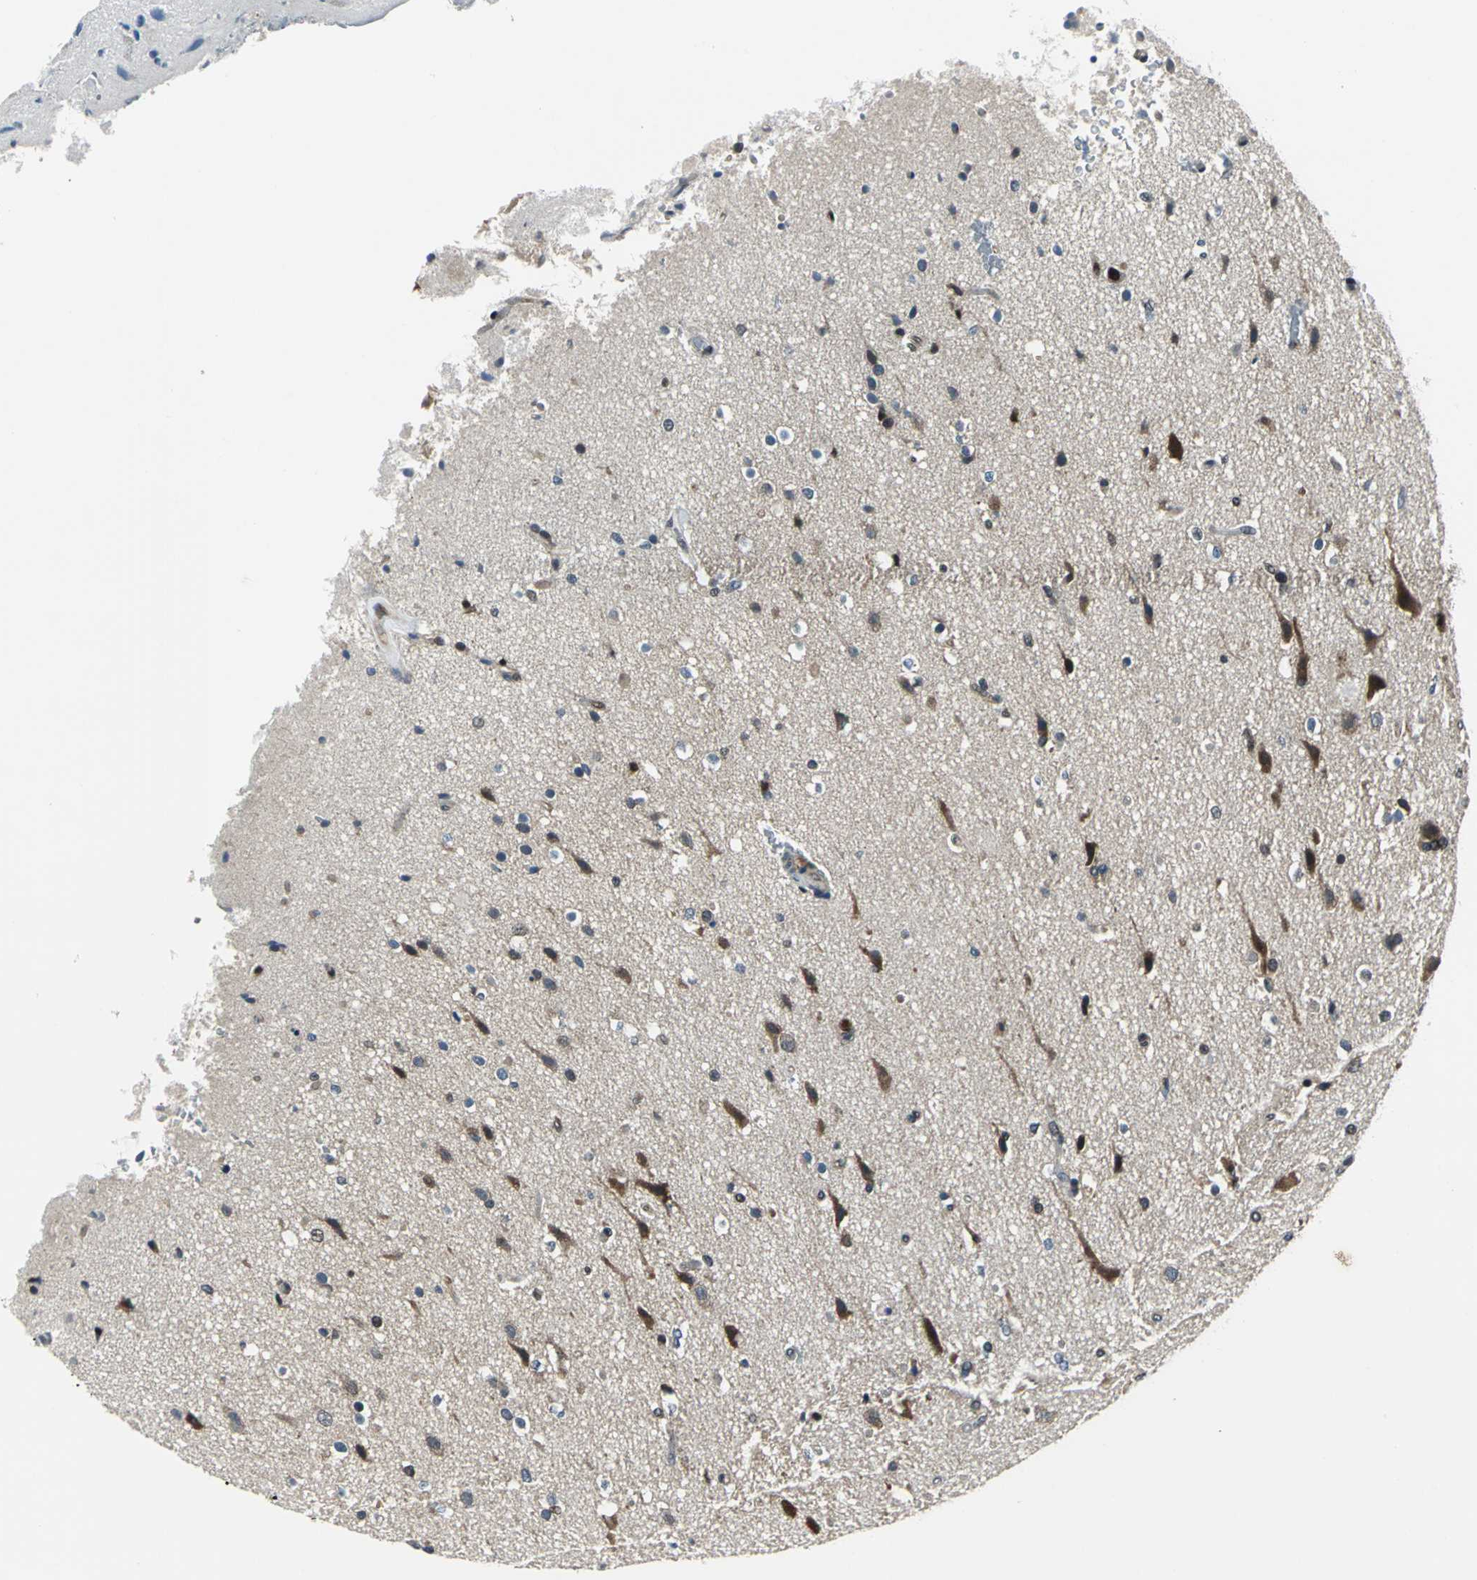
{"staining": {"intensity": "strong", "quantity": "25%-75%", "location": "cytoplasmic/membranous,nuclear"}, "tissue": "glioma", "cell_type": "Tumor cells", "image_type": "cancer", "snomed": [{"axis": "morphology", "description": "Normal tissue, NOS"}, {"axis": "morphology", "description": "Glioma, malignant, High grade"}, {"axis": "topography", "description": "Cerebral cortex"}], "caption": "Immunohistochemical staining of human glioma exhibits high levels of strong cytoplasmic/membranous and nuclear staining in approximately 25%-75% of tumor cells.", "gene": "POLR3K", "patient": {"sex": "male", "age": 77}}